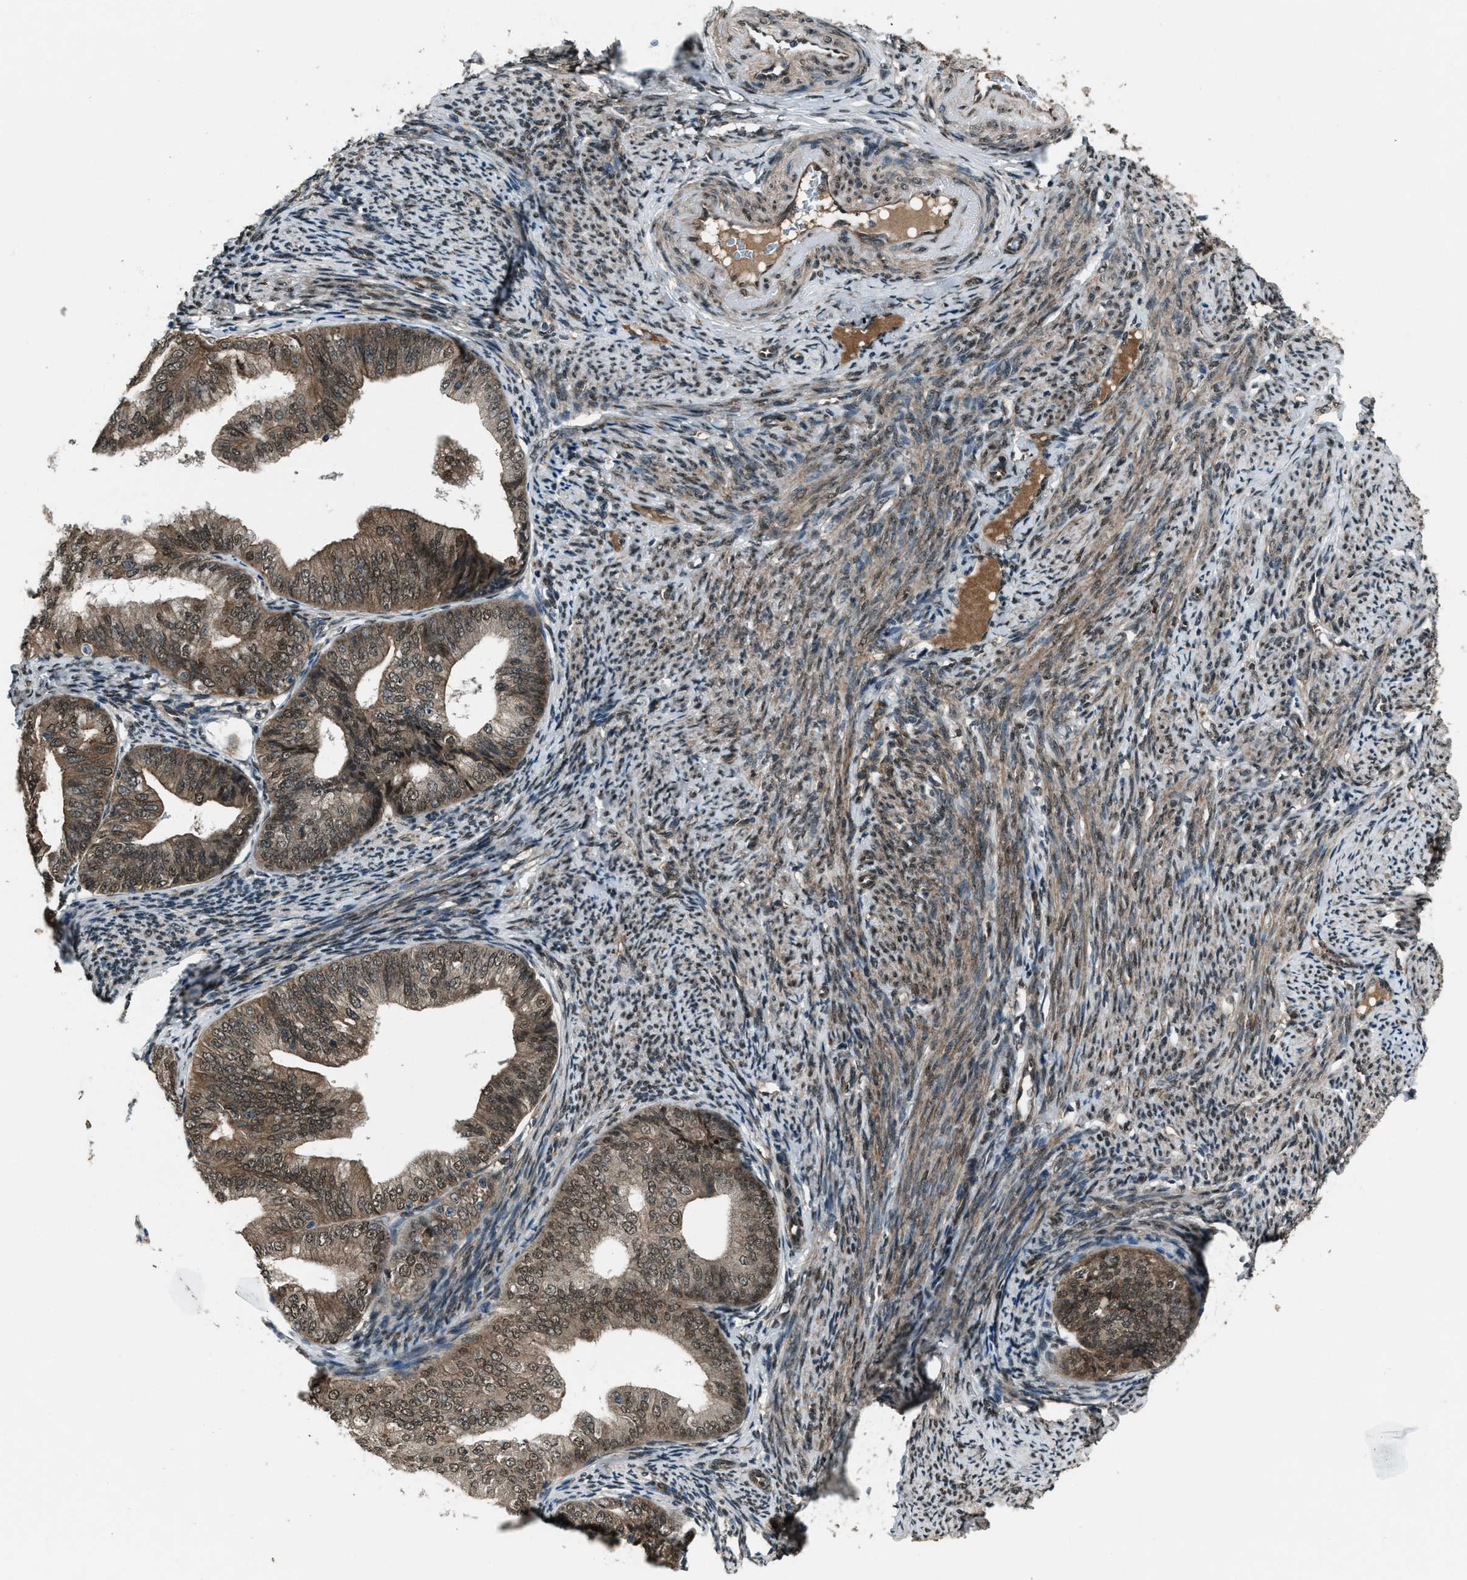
{"staining": {"intensity": "moderate", "quantity": ">75%", "location": "cytoplasmic/membranous"}, "tissue": "endometrial cancer", "cell_type": "Tumor cells", "image_type": "cancer", "snomed": [{"axis": "morphology", "description": "Adenocarcinoma, NOS"}, {"axis": "topography", "description": "Endometrium"}], "caption": "Immunohistochemical staining of human adenocarcinoma (endometrial) reveals moderate cytoplasmic/membranous protein expression in approximately >75% of tumor cells. (brown staining indicates protein expression, while blue staining denotes nuclei).", "gene": "SVIL", "patient": {"sex": "female", "age": 63}}